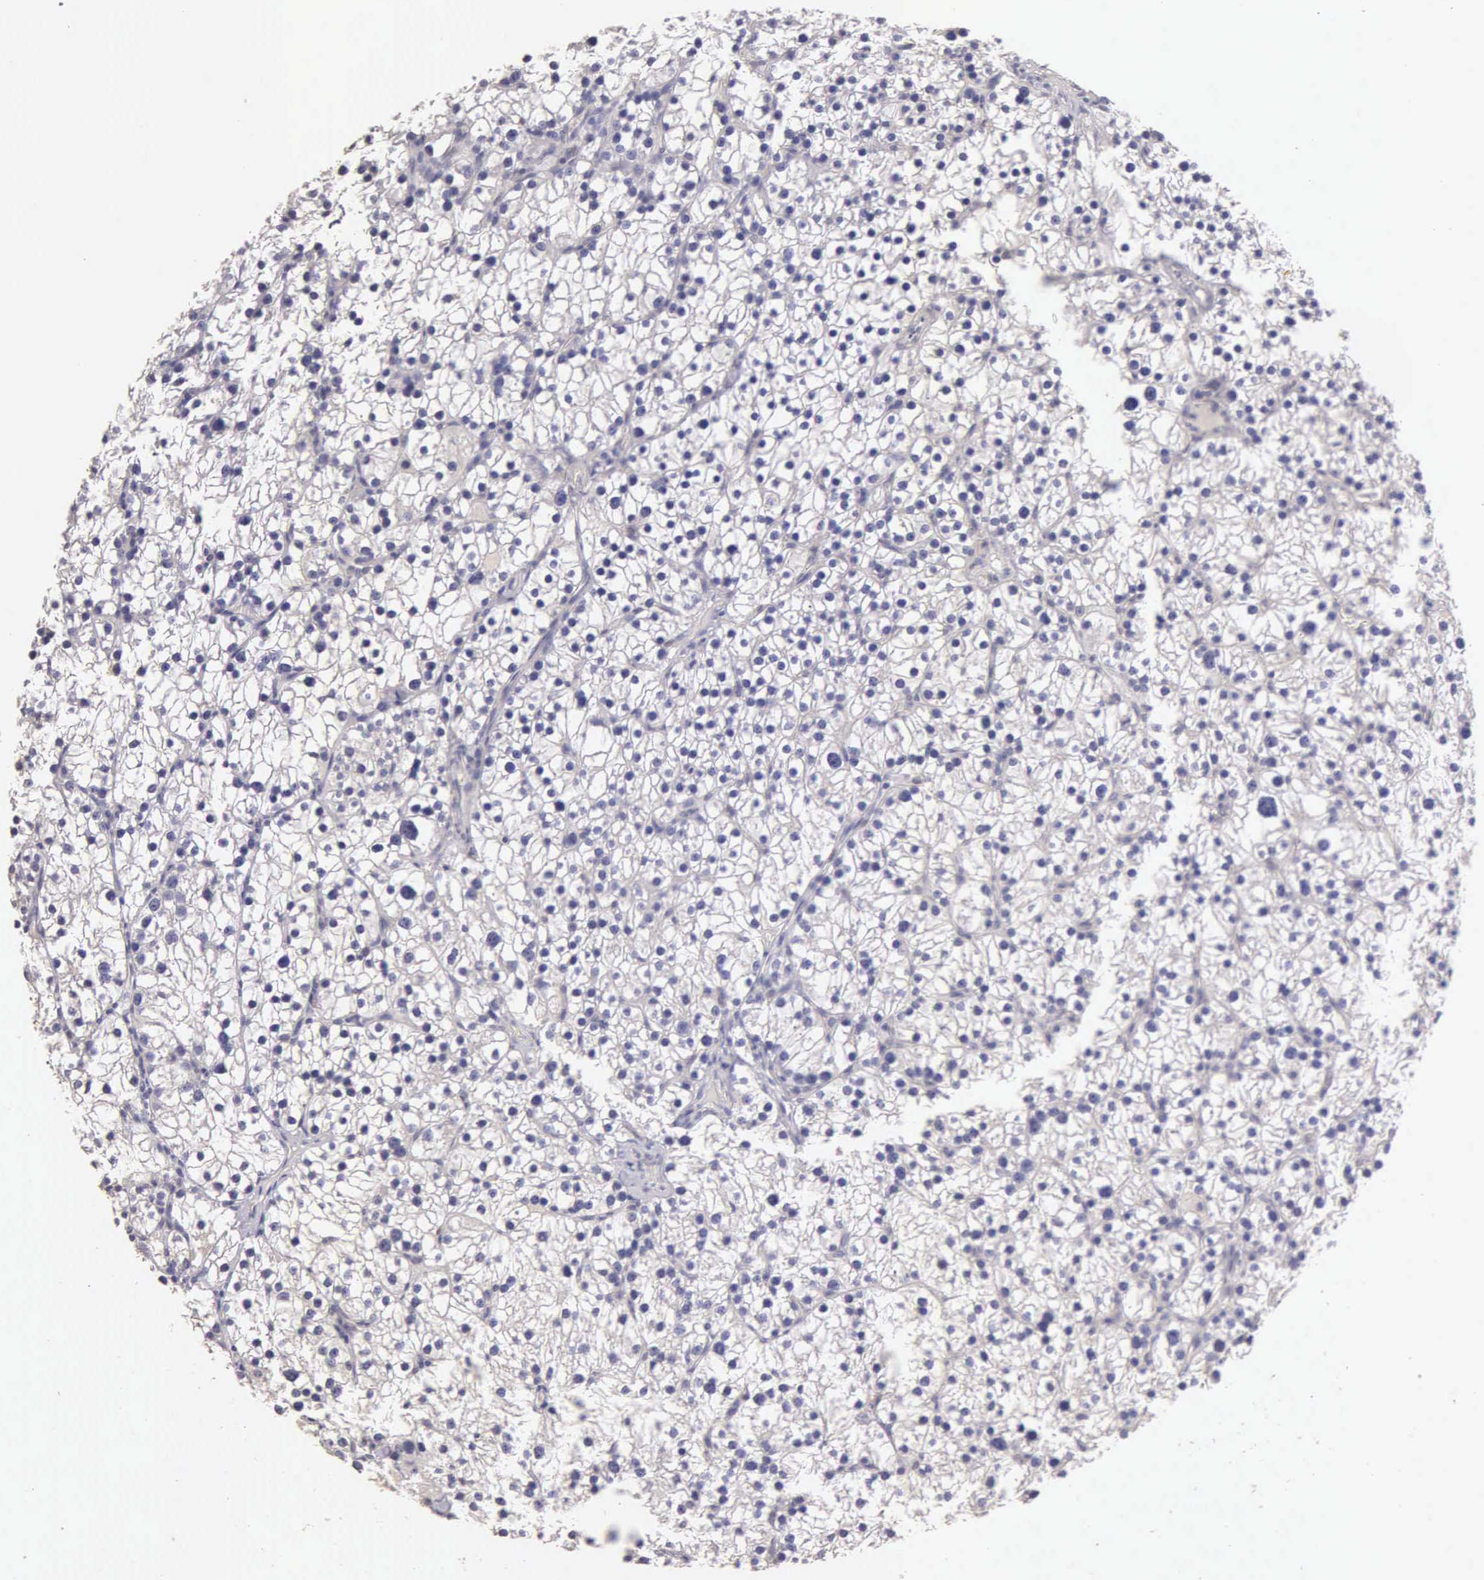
{"staining": {"intensity": "negative", "quantity": "none", "location": "none"}, "tissue": "parathyroid gland", "cell_type": "Glandular cells", "image_type": "normal", "snomed": [{"axis": "morphology", "description": "Normal tissue, NOS"}, {"axis": "topography", "description": "Parathyroid gland"}], "caption": "IHC micrograph of unremarkable parathyroid gland stained for a protein (brown), which reveals no expression in glandular cells.", "gene": "ESR1", "patient": {"sex": "female", "age": 54}}